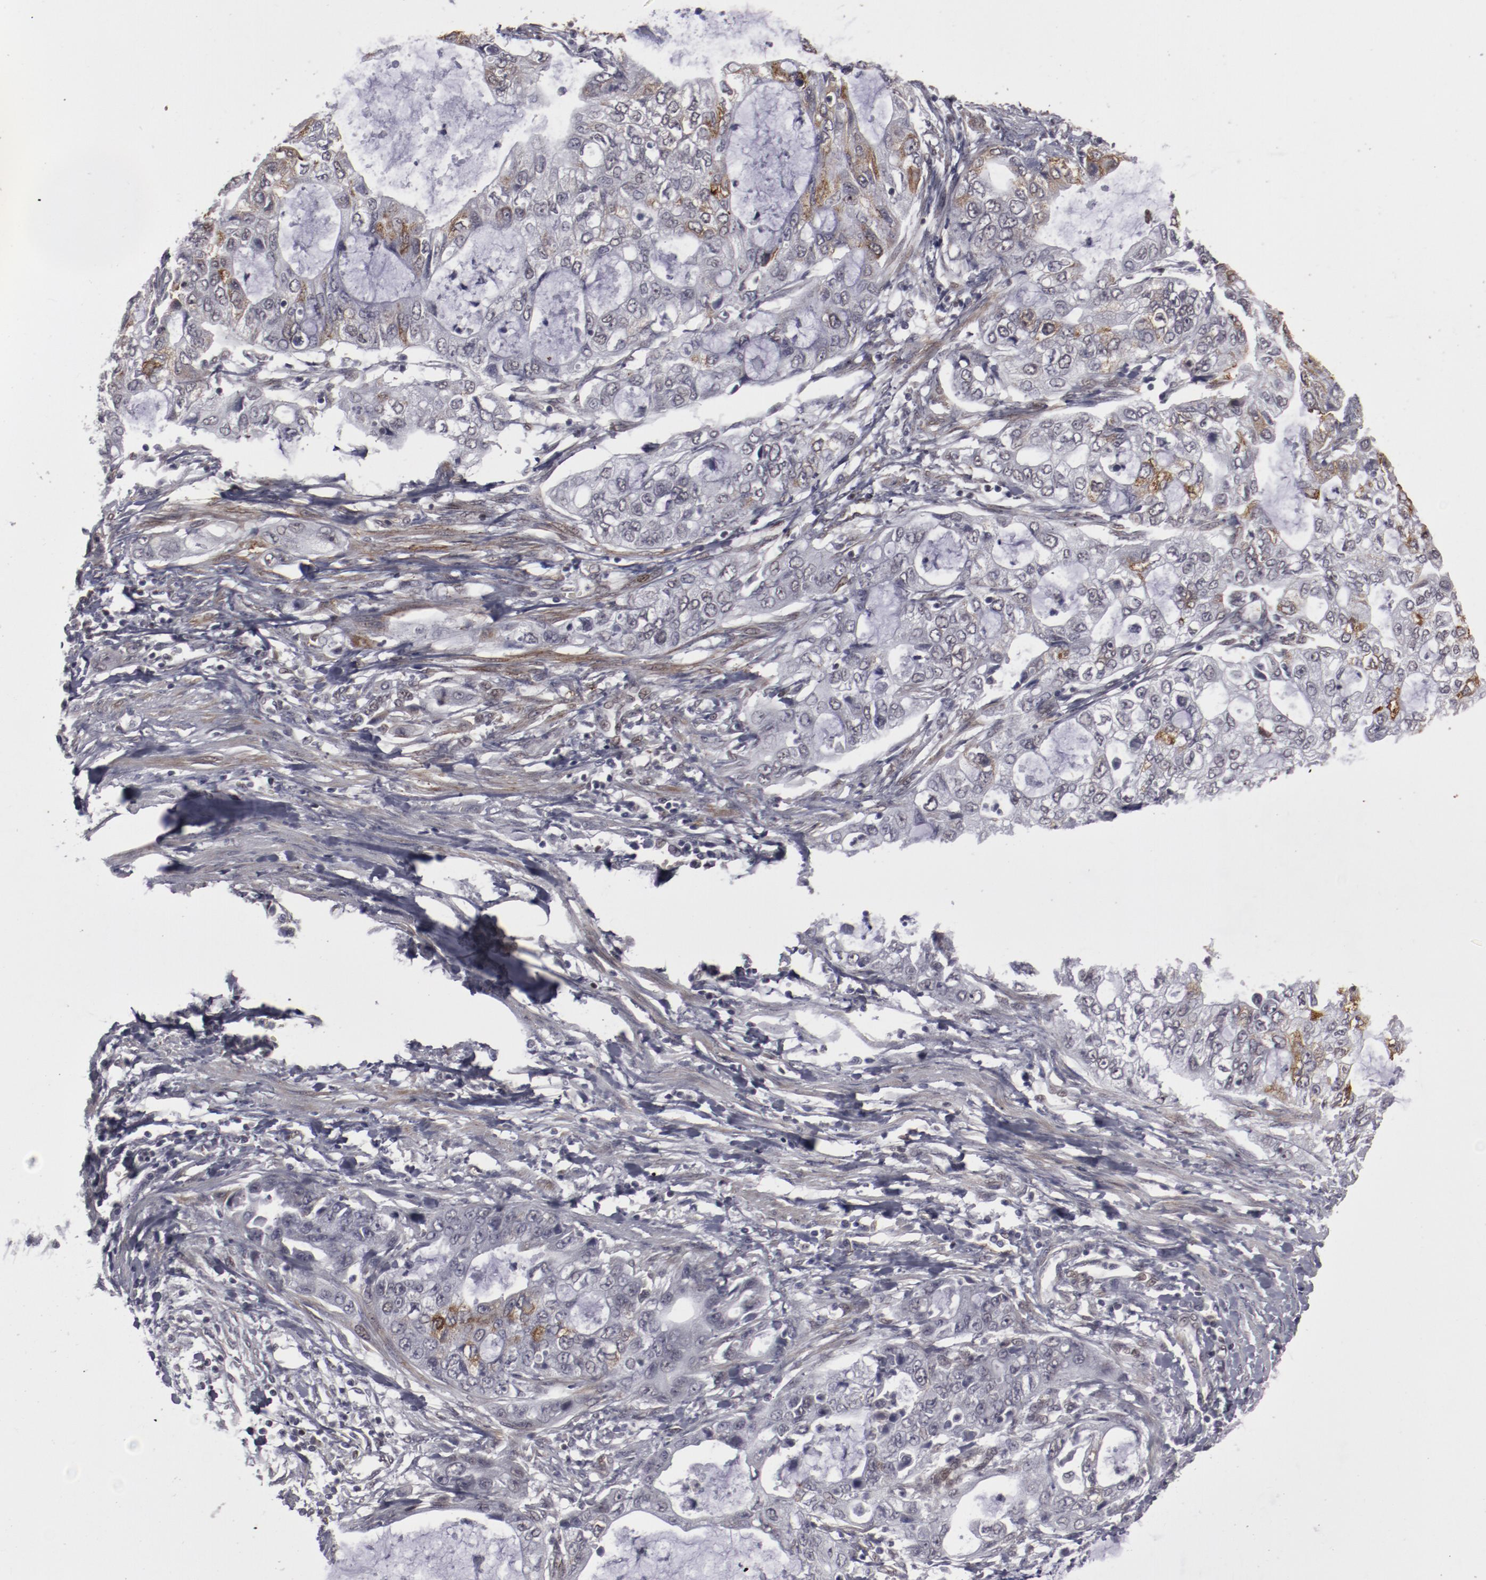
{"staining": {"intensity": "negative", "quantity": "none", "location": "none"}, "tissue": "stomach cancer", "cell_type": "Tumor cells", "image_type": "cancer", "snomed": [{"axis": "morphology", "description": "Adenocarcinoma, NOS"}, {"axis": "topography", "description": "Stomach, upper"}], "caption": "Photomicrograph shows no significant protein staining in tumor cells of stomach cancer.", "gene": "LEF1", "patient": {"sex": "female", "age": 52}}